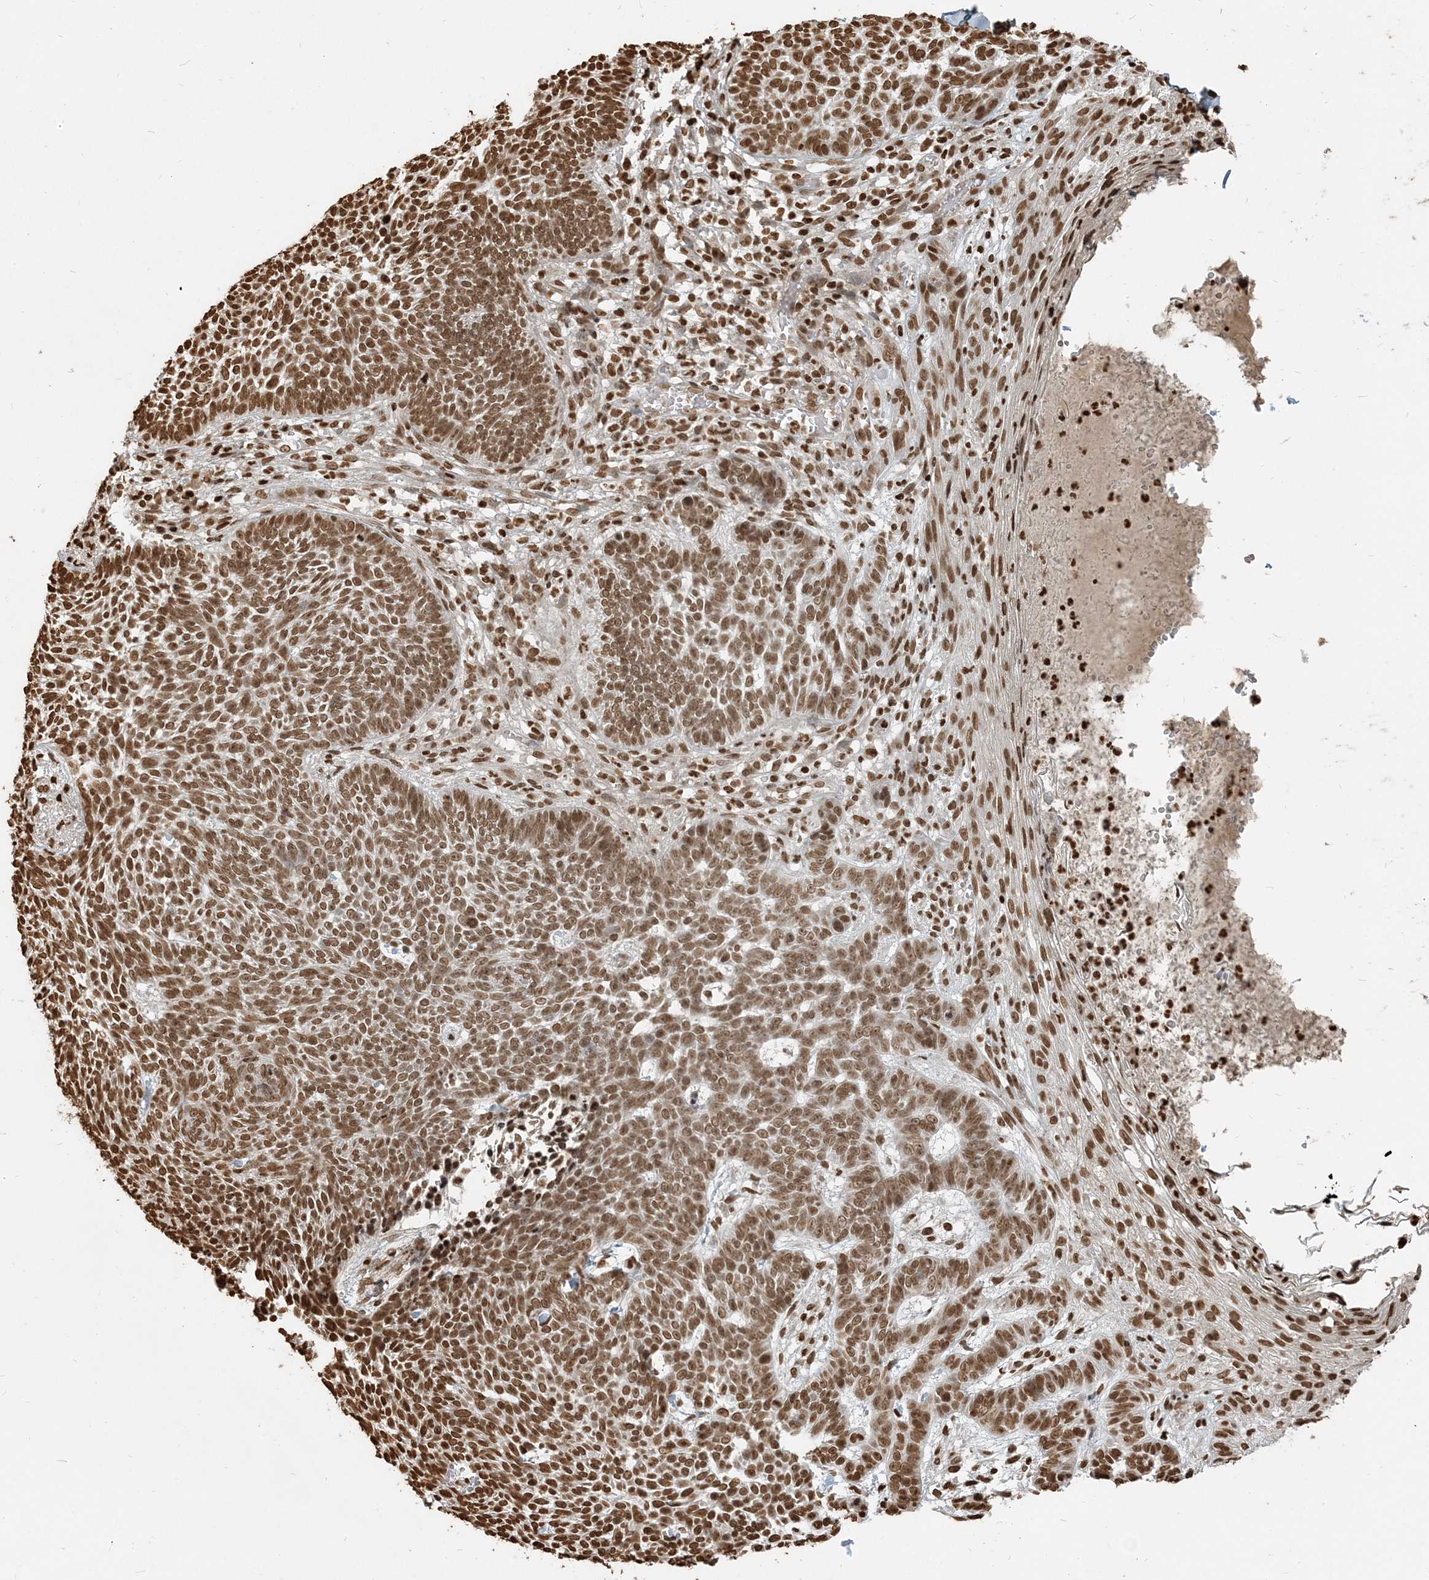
{"staining": {"intensity": "strong", "quantity": ">75%", "location": "nuclear"}, "tissue": "skin cancer", "cell_type": "Tumor cells", "image_type": "cancer", "snomed": [{"axis": "morphology", "description": "Normal tissue, NOS"}, {"axis": "morphology", "description": "Basal cell carcinoma"}, {"axis": "topography", "description": "Skin"}], "caption": "Immunohistochemistry (IHC) of skin cancer displays high levels of strong nuclear expression in about >75% of tumor cells.", "gene": "H3-3B", "patient": {"sex": "male", "age": 64}}